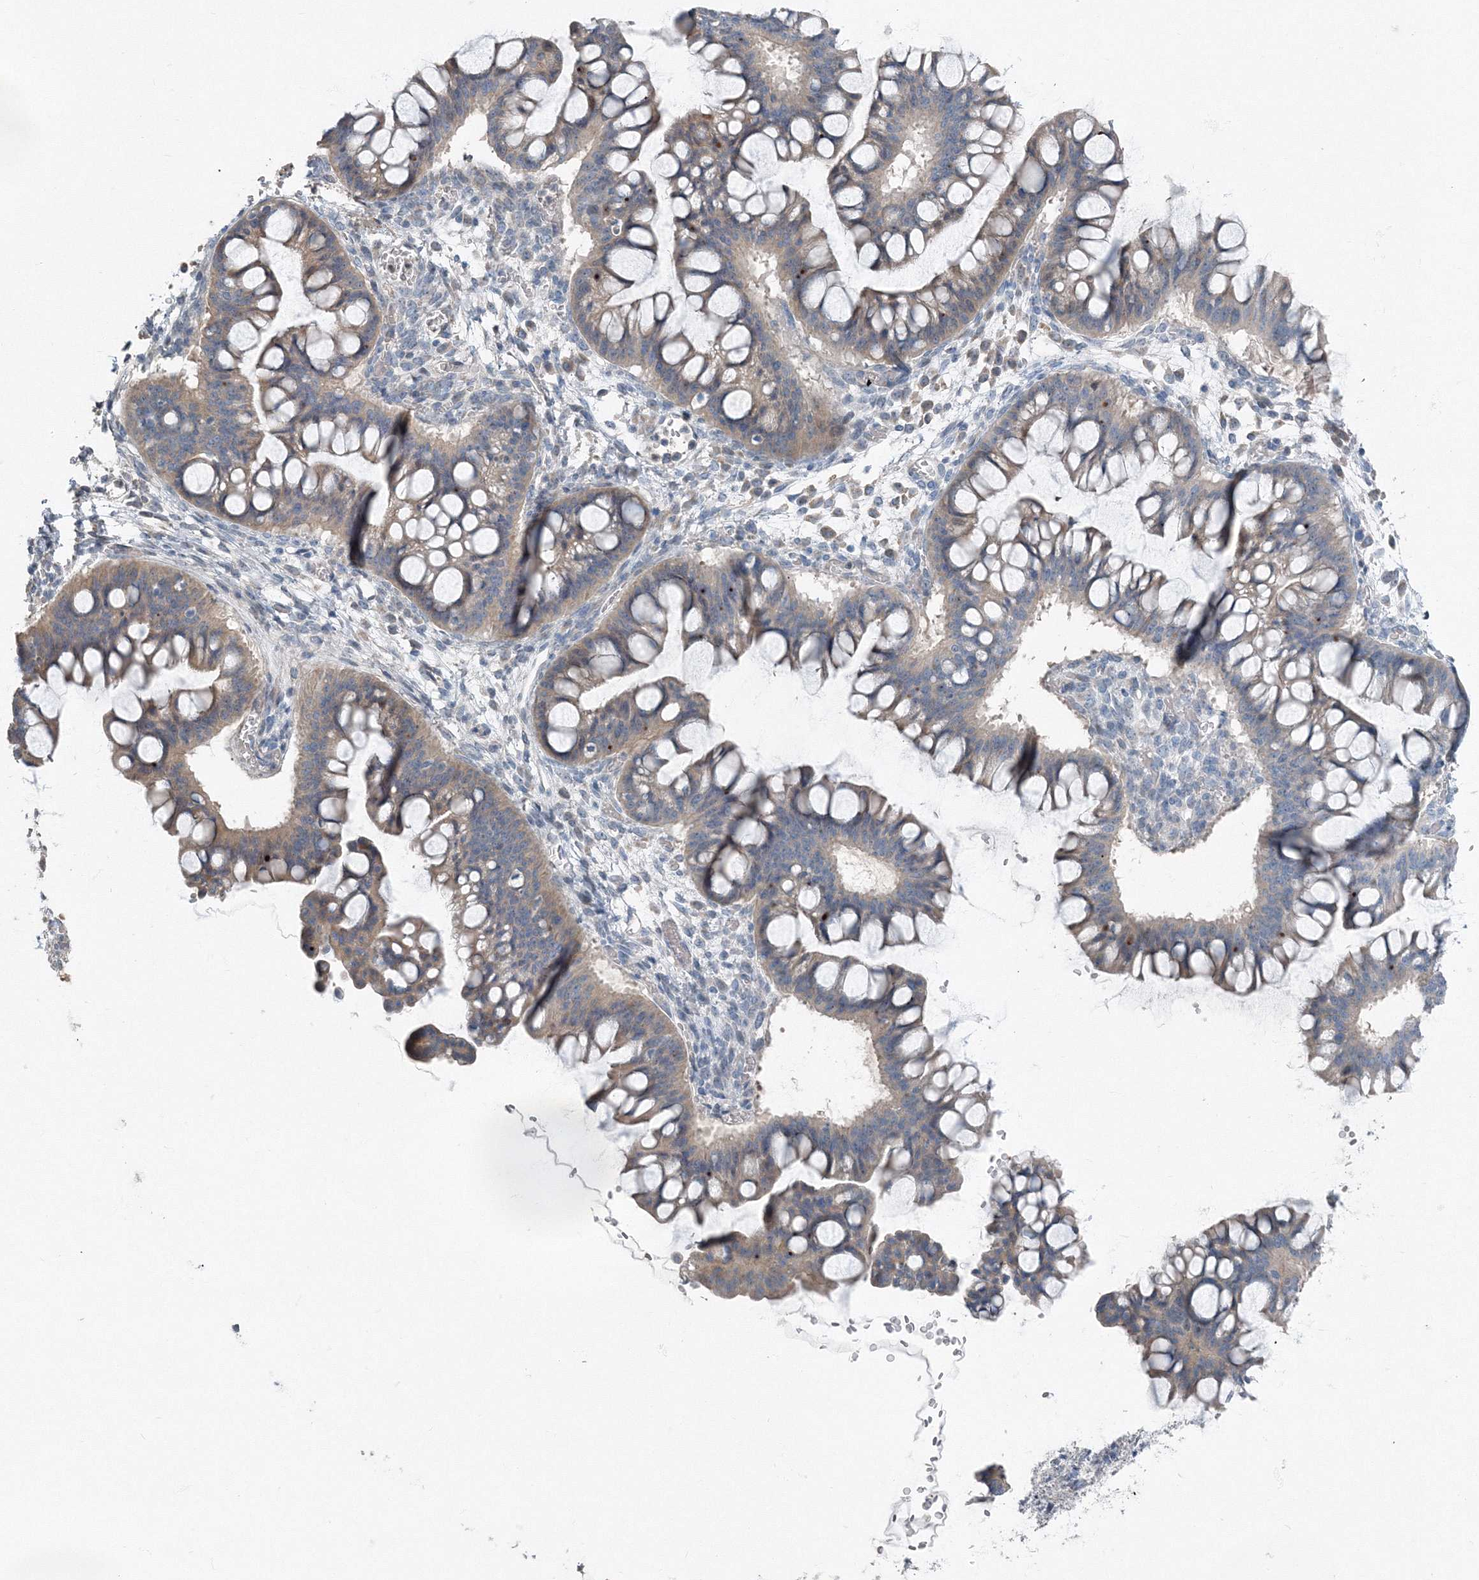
{"staining": {"intensity": "weak", "quantity": "<25%", "location": "cytoplasmic/membranous"}, "tissue": "ovarian cancer", "cell_type": "Tumor cells", "image_type": "cancer", "snomed": [{"axis": "morphology", "description": "Cystadenocarcinoma, mucinous, NOS"}, {"axis": "topography", "description": "Ovary"}], "caption": "High magnification brightfield microscopy of ovarian cancer stained with DAB (3,3'-diaminobenzidine) (brown) and counterstained with hematoxylin (blue): tumor cells show no significant expression.", "gene": "AASDH", "patient": {"sex": "female", "age": 73}}